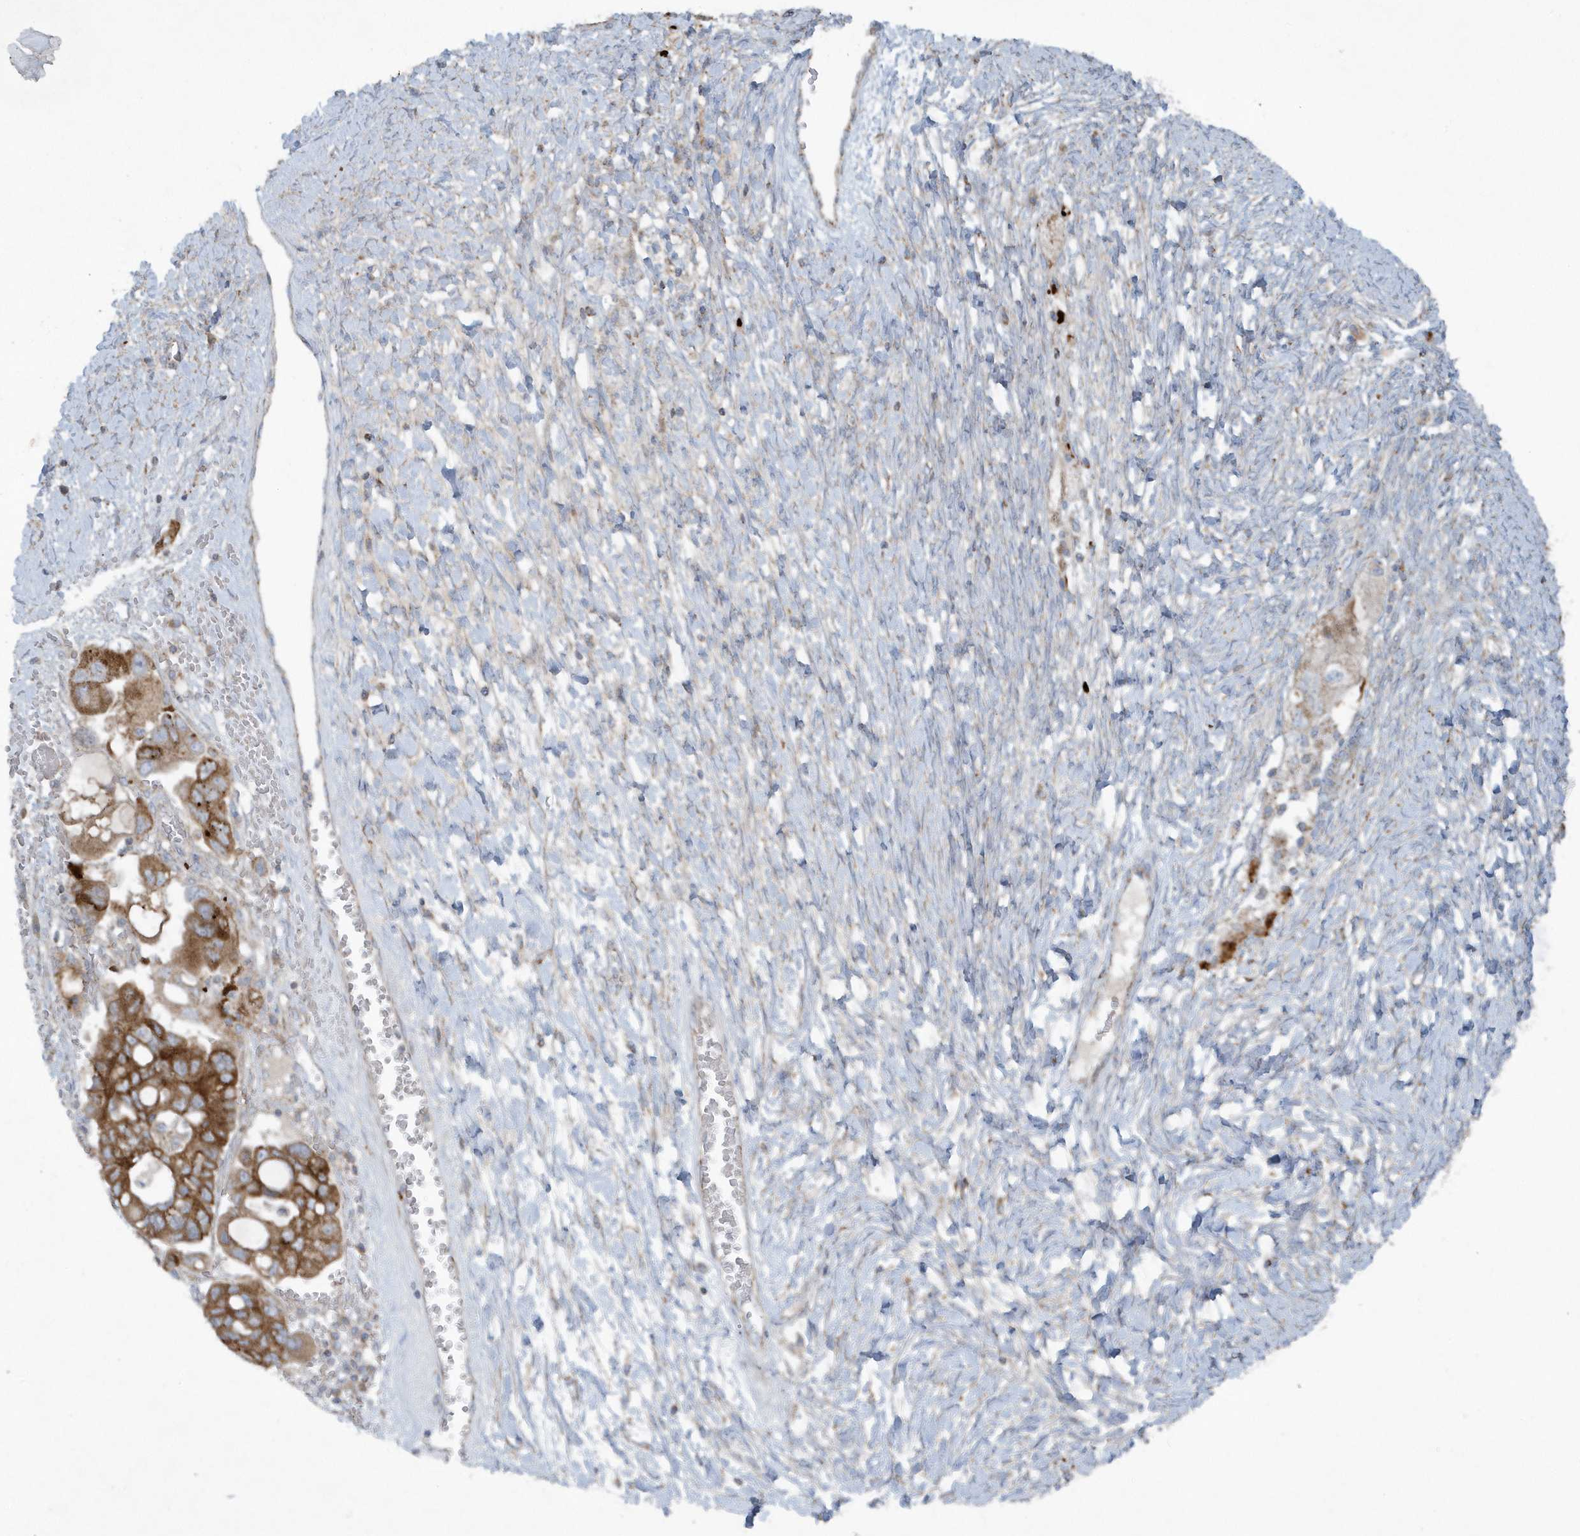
{"staining": {"intensity": "moderate", "quantity": ">75%", "location": "cytoplasmic/membranous"}, "tissue": "ovarian cancer", "cell_type": "Tumor cells", "image_type": "cancer", "snomed": [{"axis": "morphology", "description": "Carcinoma, NOS"}, {"axis": "morphology", "description": "Cystadenocarcinoma, serous, NOS"}, {"axis": "topography", "description": "Ovary"}], "caption": "This is a micrograph of immunohistochemistry staining of ovarian cancer, which shows moderate staining in the cytoplasmic/membranous of tumor cells.", "gene": "SLC38A2", "patient": {"sex": "female", "age": 69}}